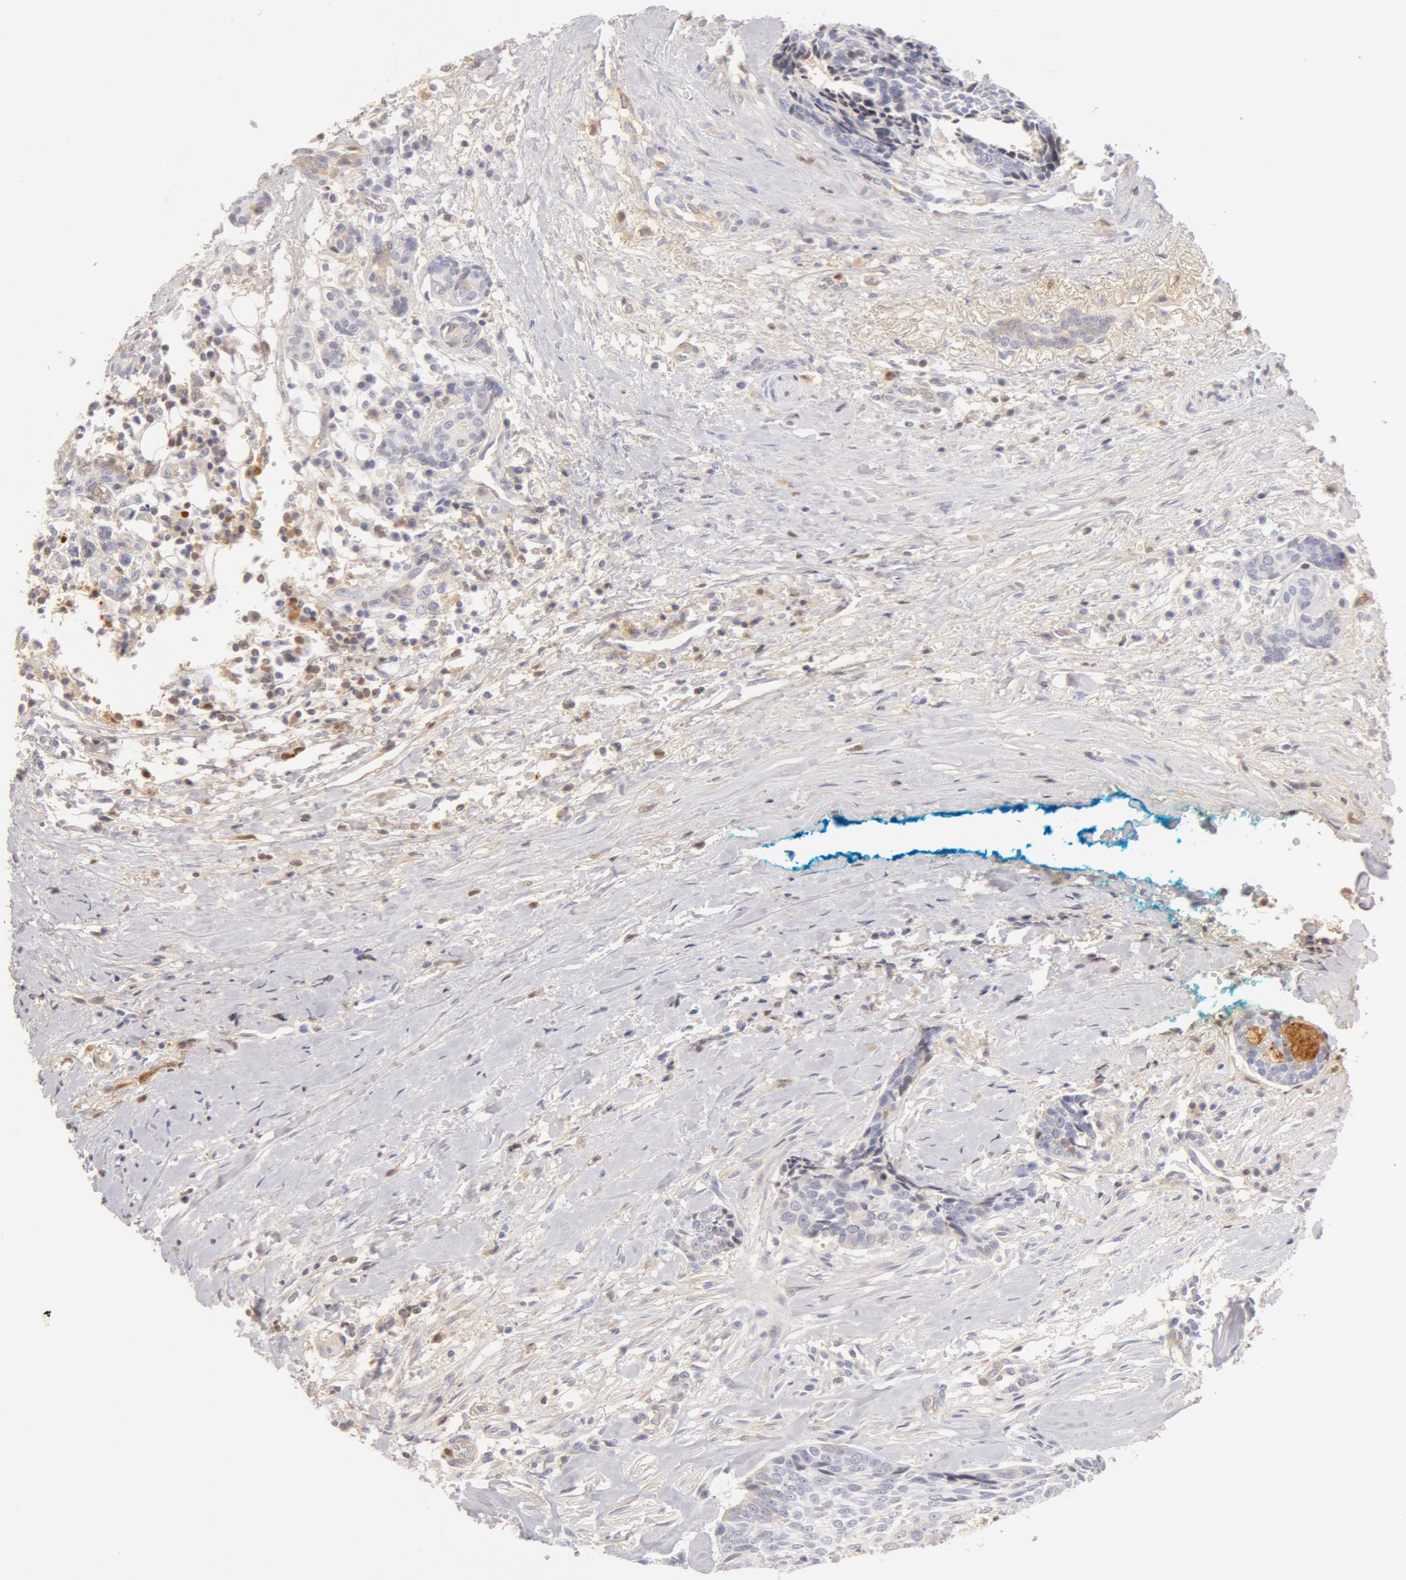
{"staining": {"intensity": "negative", "quantity": "none", "location": "none"}, "tissue": "head and neck cancer", "cell_type": "Tumor cells", "image_type": "cancer", "snomed": [{"axis": "morphology", "description": "Squamous cell carcinoma, NOS"}, {"axis": "topography", "description": "Salivary gland"}, {"axis": "topography", "description": "Head-Neck"}], "caption": "This is a image of immunohistochemistry (IHC) staining of head and neck cancer (squamous cell carcinoma), which shows no positivity in tumor cells.", "gene": "AHSG", "patient": {"sex": "male", "age": 70}}